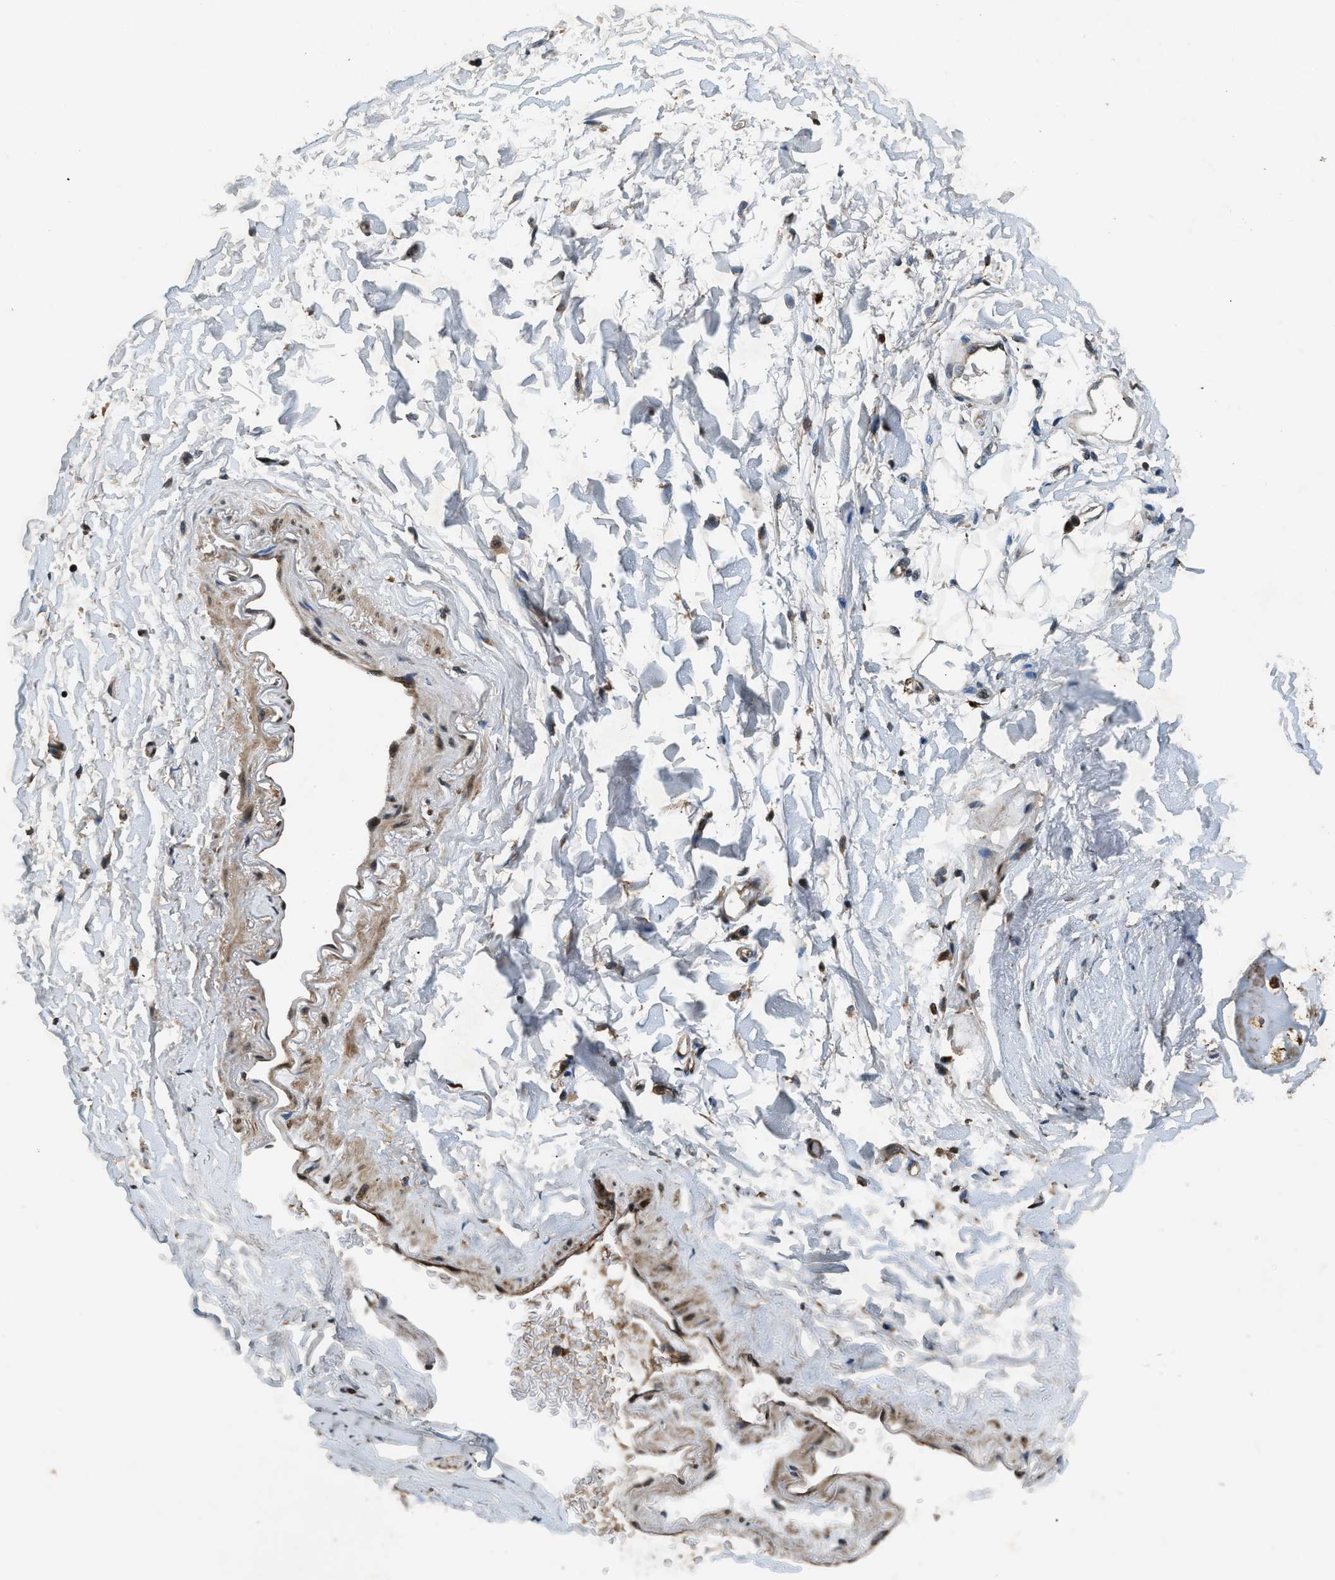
{"staining": {"intensity": "moderate", "quantity": "<25%", "location": "cytoplasmic/membranous"}, "tissue": "adipose tissue", "cell_type": "Adipocytes", "image_type": "normal", "snomed": [{"axis": "morphology", "description": "Normal tissue, NOS"}, {"axis": "topography", "description": "Cartilage tissue"}, {"axis": "topography", "description": "Bronchus"}], "caption": "Adipocytes display low levels of moderate cytoplasmic/membranous expression in about <25% of cells in unremarkable adipose tissue. The staining was performed using DAB, with brown indicating positive protein expression. Nuclei are stained blue with hematoxylin.", "gene": "RPS6KB1", "patient": {"sex": "female", "age": 73}}